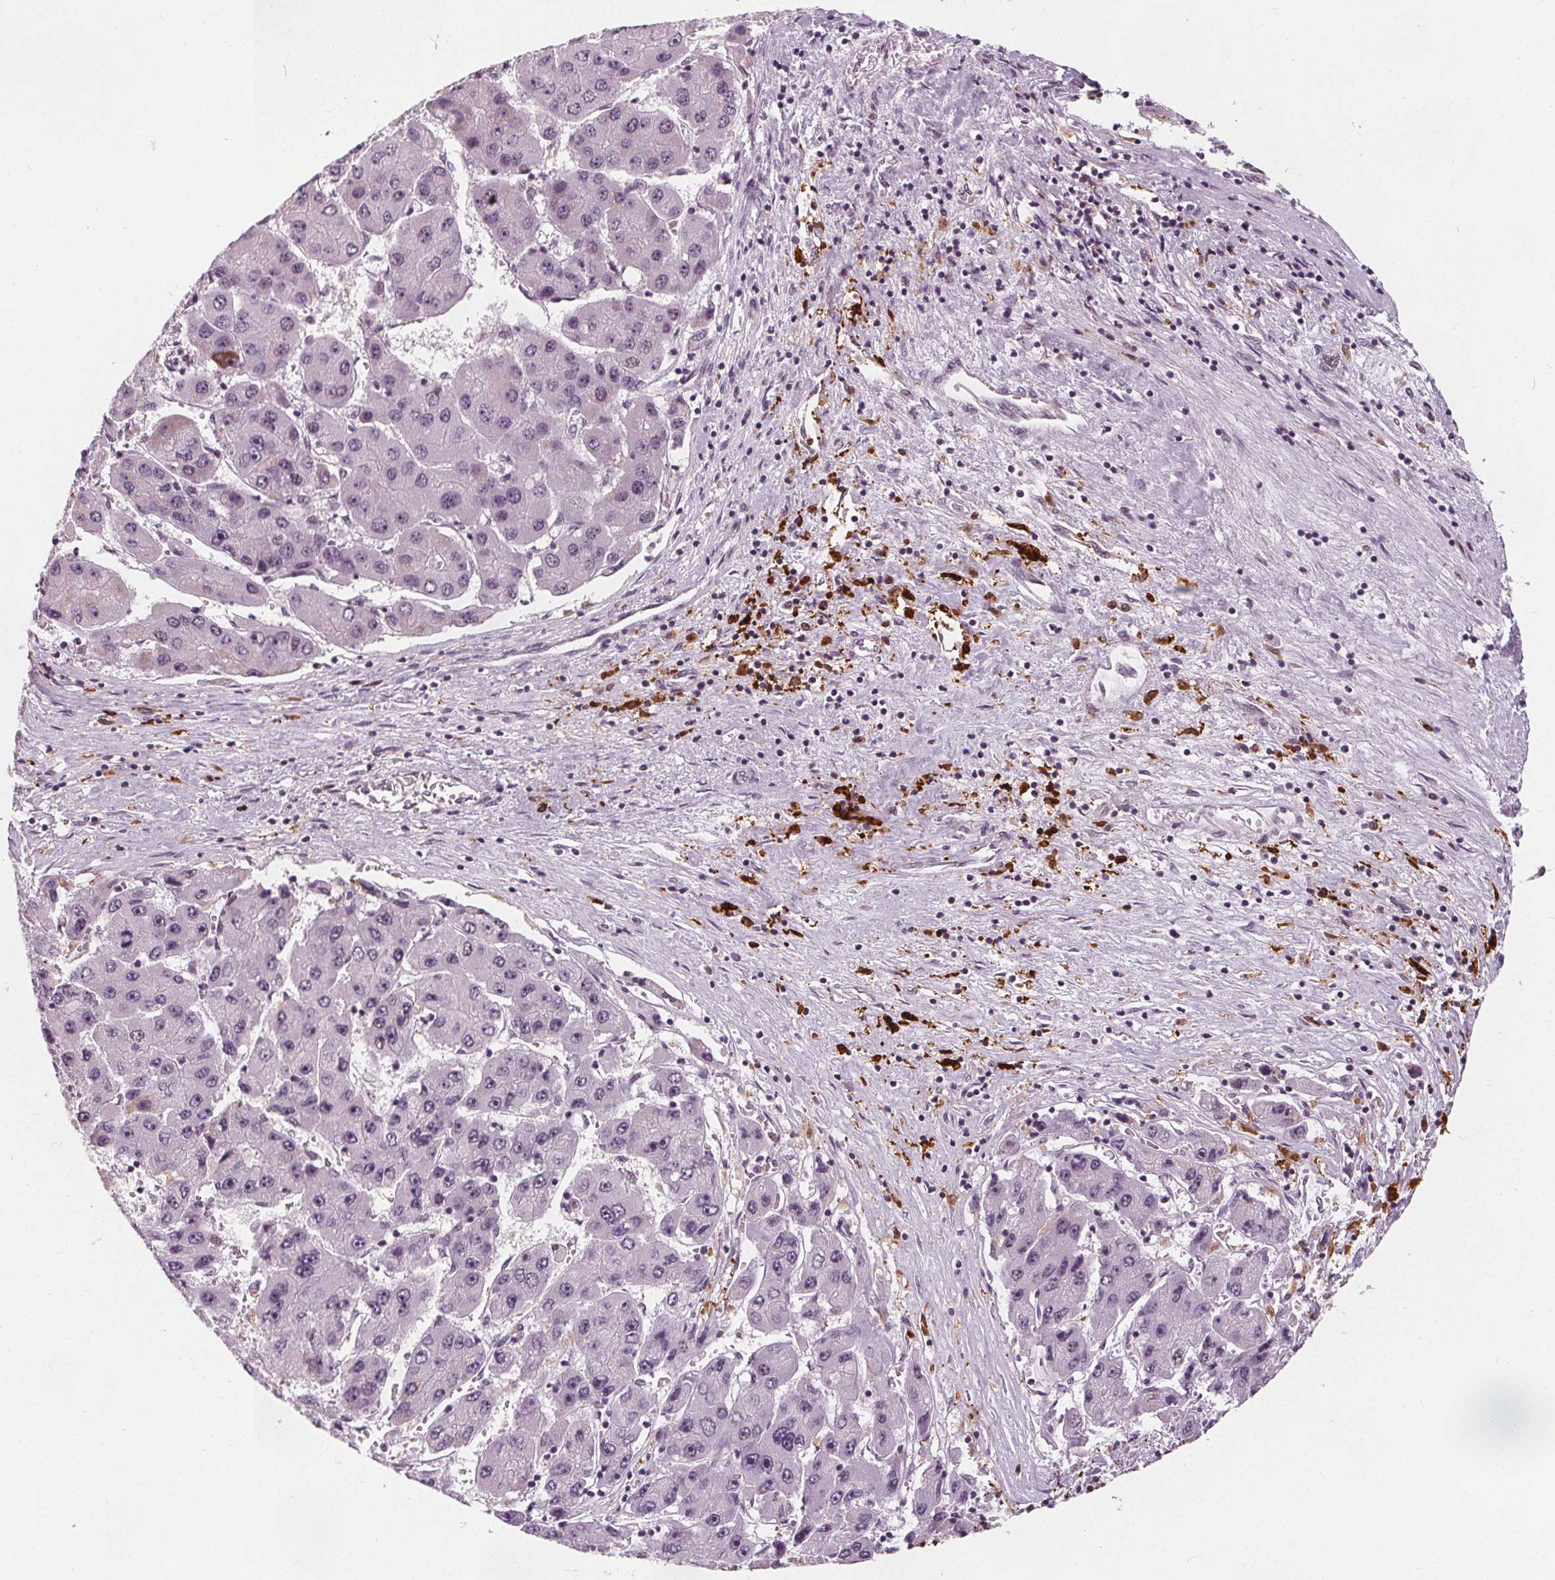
{"staining": {"intensity": "negative", "quantity": "none", "location": "none"}, "tissue": "liver cancer", "cell_type": "Tumor cells", "image_type": "cancer", "snomed": [{"axis": "morphology", "description": "Carcinoma, Hepatocellular, NOS"}, {"axis": "topography", "description": "Liver"}], "caption": "Image shows no significant protein positivity in tumor cells of liver cancer (hepatocellular carcinoma). (DAB (3,3'-diaminobenzidine) IHC, high magnification).", "gene": "DPM2", "patient": {"sex": "female", "age": 61}}